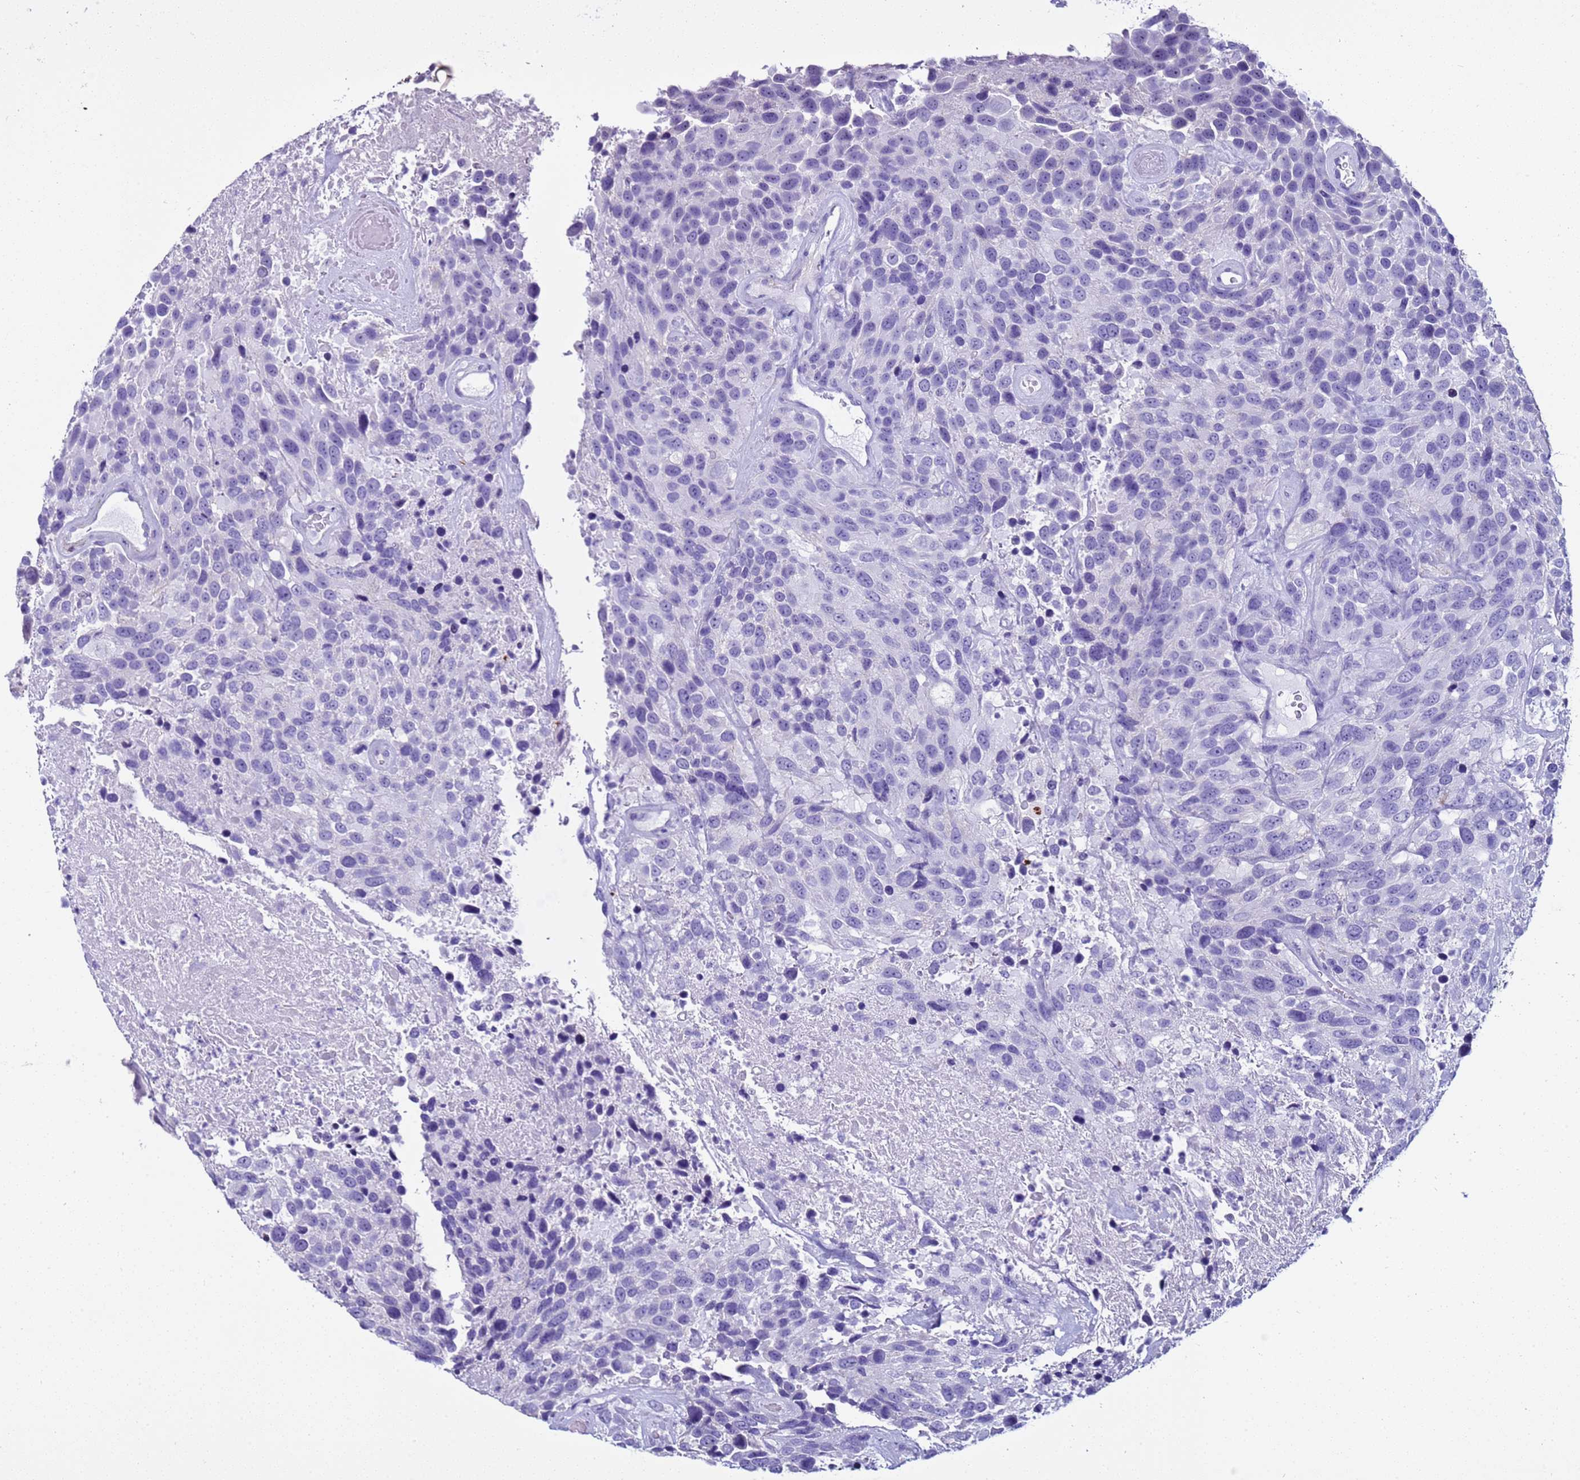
{"staining": {"intensity": "negative", "quantity": "none", "location": "none"}, "tissue": "urothelial cancer", "cell_type": "Tumor cells", "image_type": "cancer", "snomed": [{"axis": "morphology", "description": "Urothelial carcinoma, High grade"}, {"axis": "topography", "description": "Urinary bladder"}], "caption": "This histopathology image is of urothelial carcinoma (high-grade) stained with immunohistochemistry to label a protein in brown with the nuclei are counter-stained blue. There is no staining in tumor cells.", "gene": "LCMT1", "patient": {"sex": "female", "age": 70}}